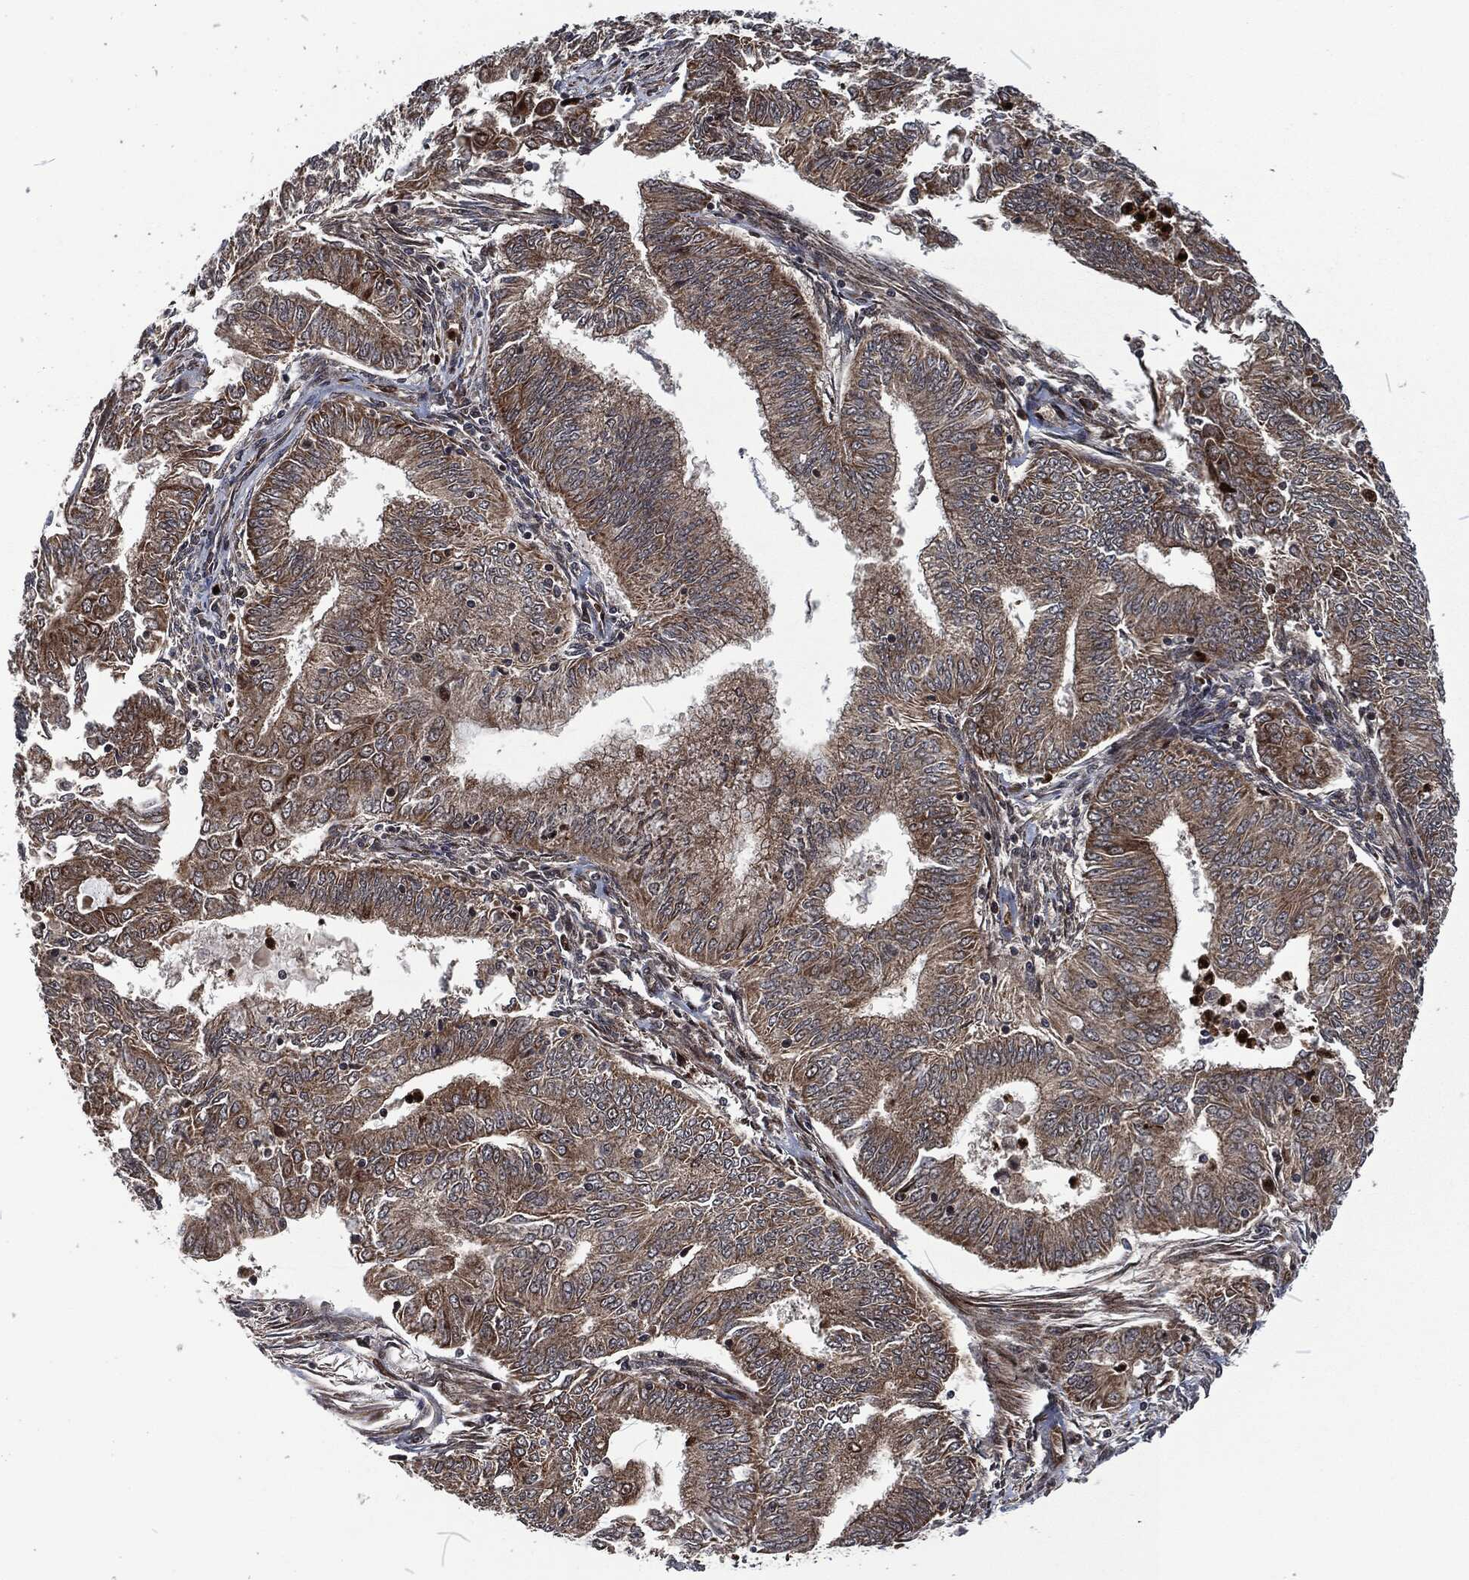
{"staining": {"intensity": "weak", "quantity": ">75%", "location": "cytoplasmic/membranous"}, "tissue": "endometrial cancer", "cell_type": "Tumor cells", "image_type": "cancer", "snomed": [{"axis": "morphology", "description": "Adenocarcinoma, NOS"}, {"axis": "topography", "description": "Endometrium"}], "caption": "DAB immunohistochemical staining of adenocarcinoma (endometrial) shows weak cytoplasmic/membranous protein positivity in about >75% of tumor cells.", "gene": "CMPK2", "patient": {"sex": "female", "age": 62}}